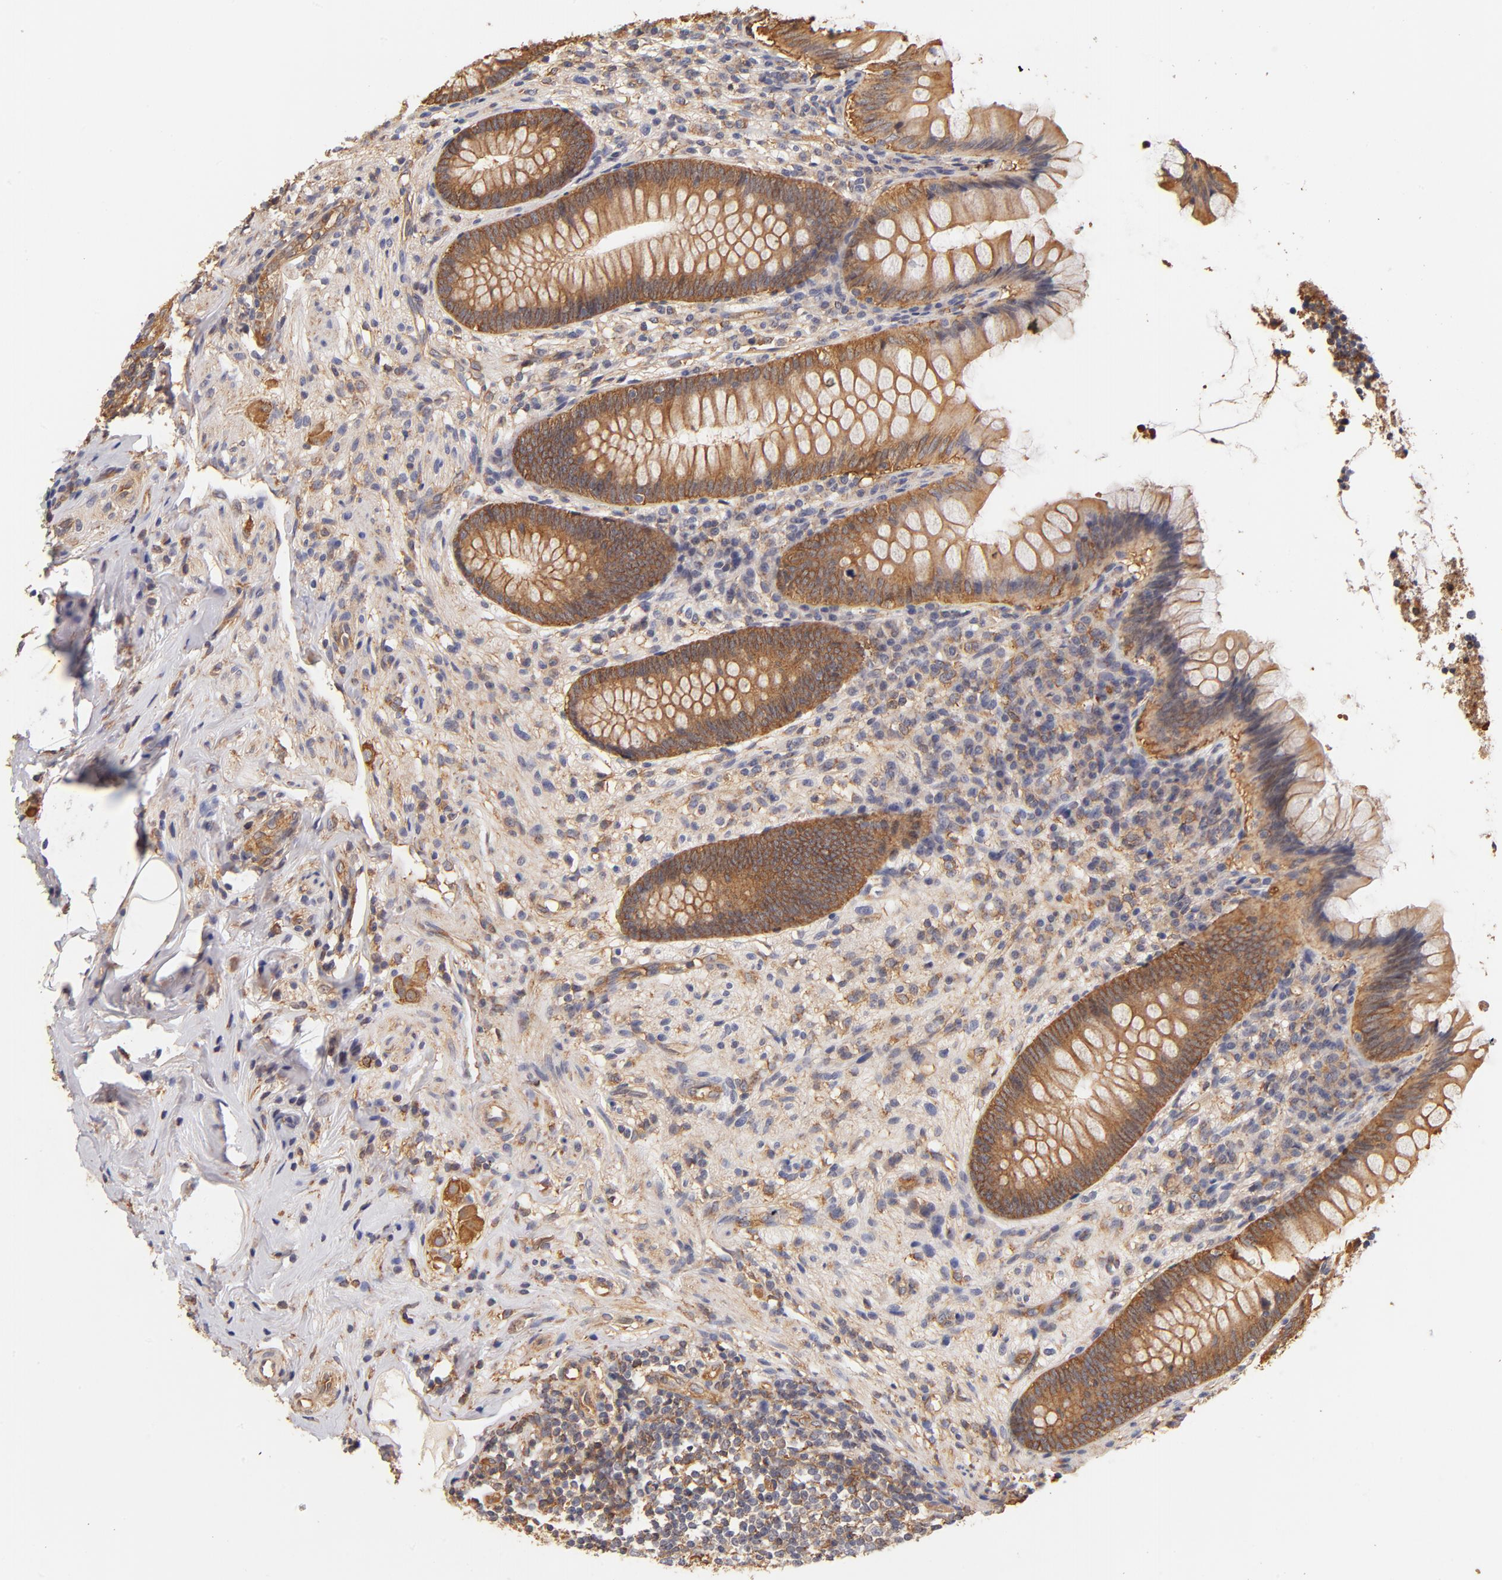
{"staining": {"intensity": "strong", "quantity": ">75%", "location": "cytoplasmic/membranous"}, "tissue": "appendix", "cell_type": "Glandular cells", "image_type": "normal", "snomed": [{"axis": "morphology", "description": "Normal tissue, NOS"}, {"axis": "topography", "description": "Appendix"}], "caption": "Strong cytoplasmic/membranous protein staining is identified in approximately >75% of glandular cells in appendix. The staining is performed using DAB (3,3'-diaminobenzidine) brown chromogen to label protein expression. The nuclei are counter-stained blue using hematoxylin.", "gene": "FCMR", "patient": {"sex": "female", "age": 66}}